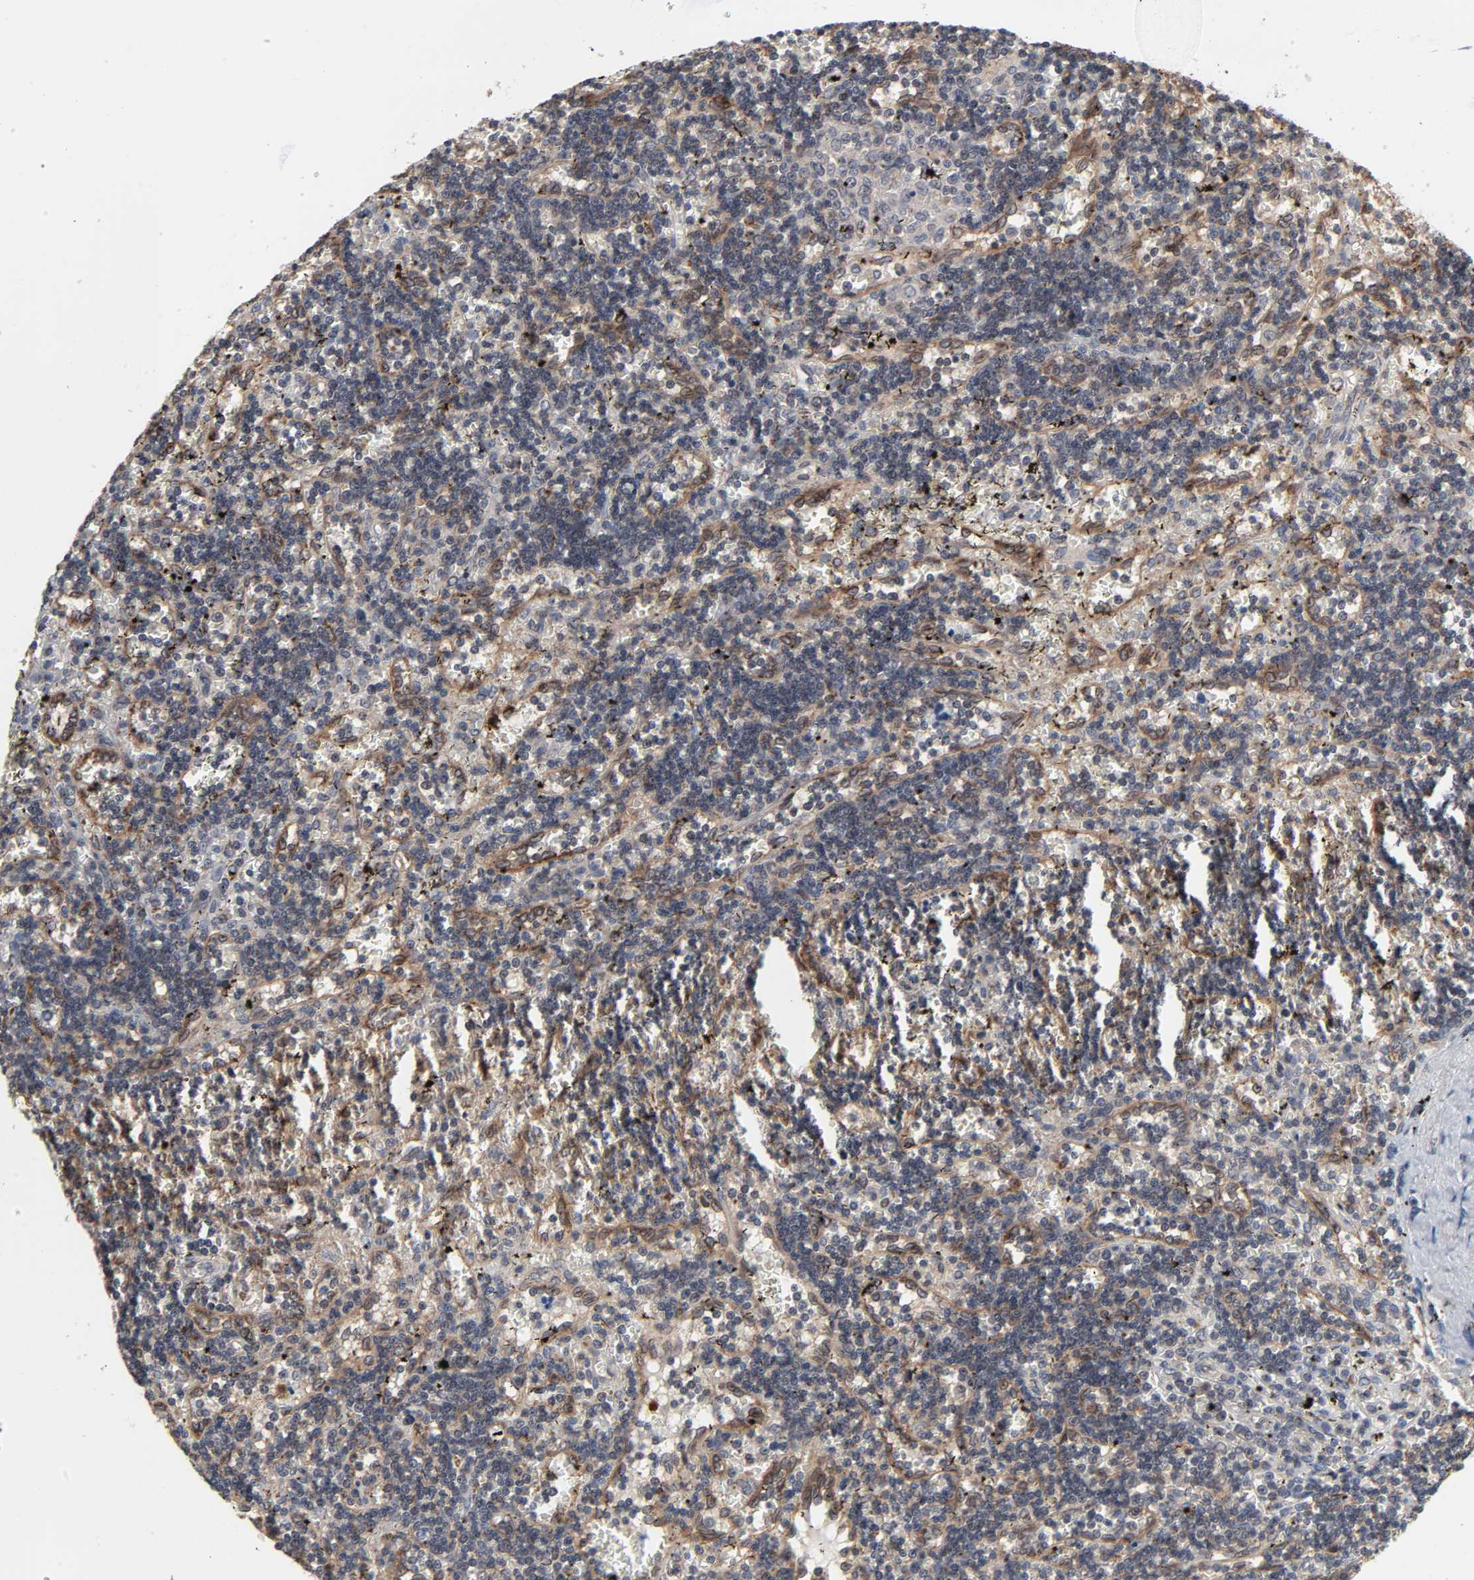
{"staining": {"intensity": "negative", "quantity": "none", "location": "none"}, "tissue": "lymphoma", "cell_type": "Tumor cells", "image_type": "cancer", "snomed": [{"axis": "morphology", "description": "Malignant lymphoma, non-Hodgkin's type, Low grade"}, {"axis": "topography", "description": "Spleen"}], "caption": "DAB (3,3'-diaminobenzidine) immunohistochemical staining of malignant lymphoma, non-Hodgkin's type (low-grade) shows no significant expression in tumor cells. The staining is performed using DAB (3,3'-diaminobenzidine) brown chromogen with nuclei counter-stained in using hematoxylin.", "gene": "CCDC175", "patient": {"sex": "male", "age": 60}}